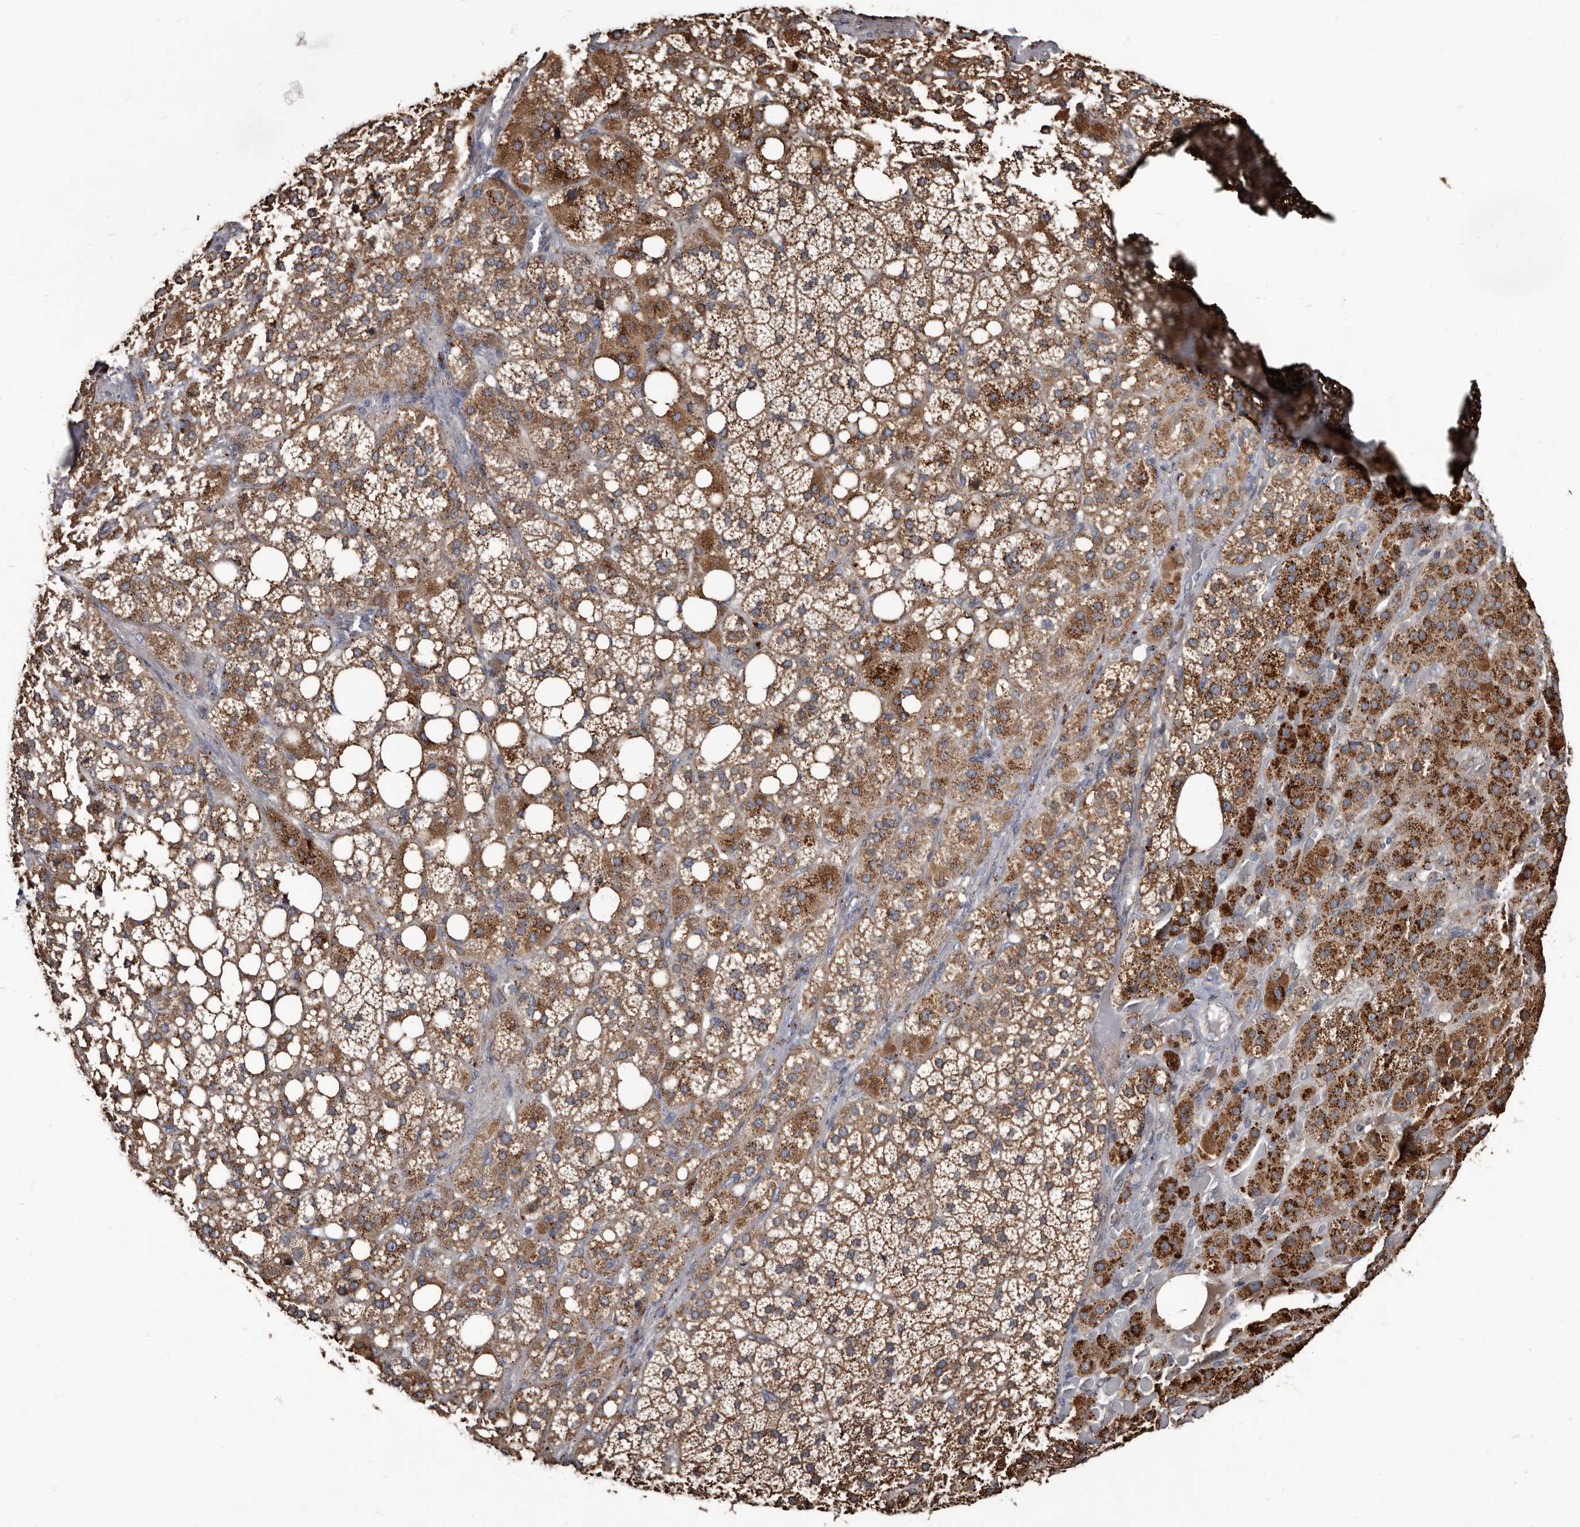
{"staining": {"intensity": "strong", "quantity": ">75%", "location": "cytoplasmic/membranous"}, "tissue": "adrenal gland", "cell_type": "Glandular cells", "image_type": "normal", "snomed": [{"axis": "morphology", "description": "Normal tissue, NOS"}, {"axis": "topography", "description": "Adrenal gland"}], "caption": "Protein expression analysis of benign adrenal gland shows strong cytoplasmic/membranous positivity in about >75% of glandular cells.", "gene": "CTSA", "patient": {"sex": "female", "age": 59}}